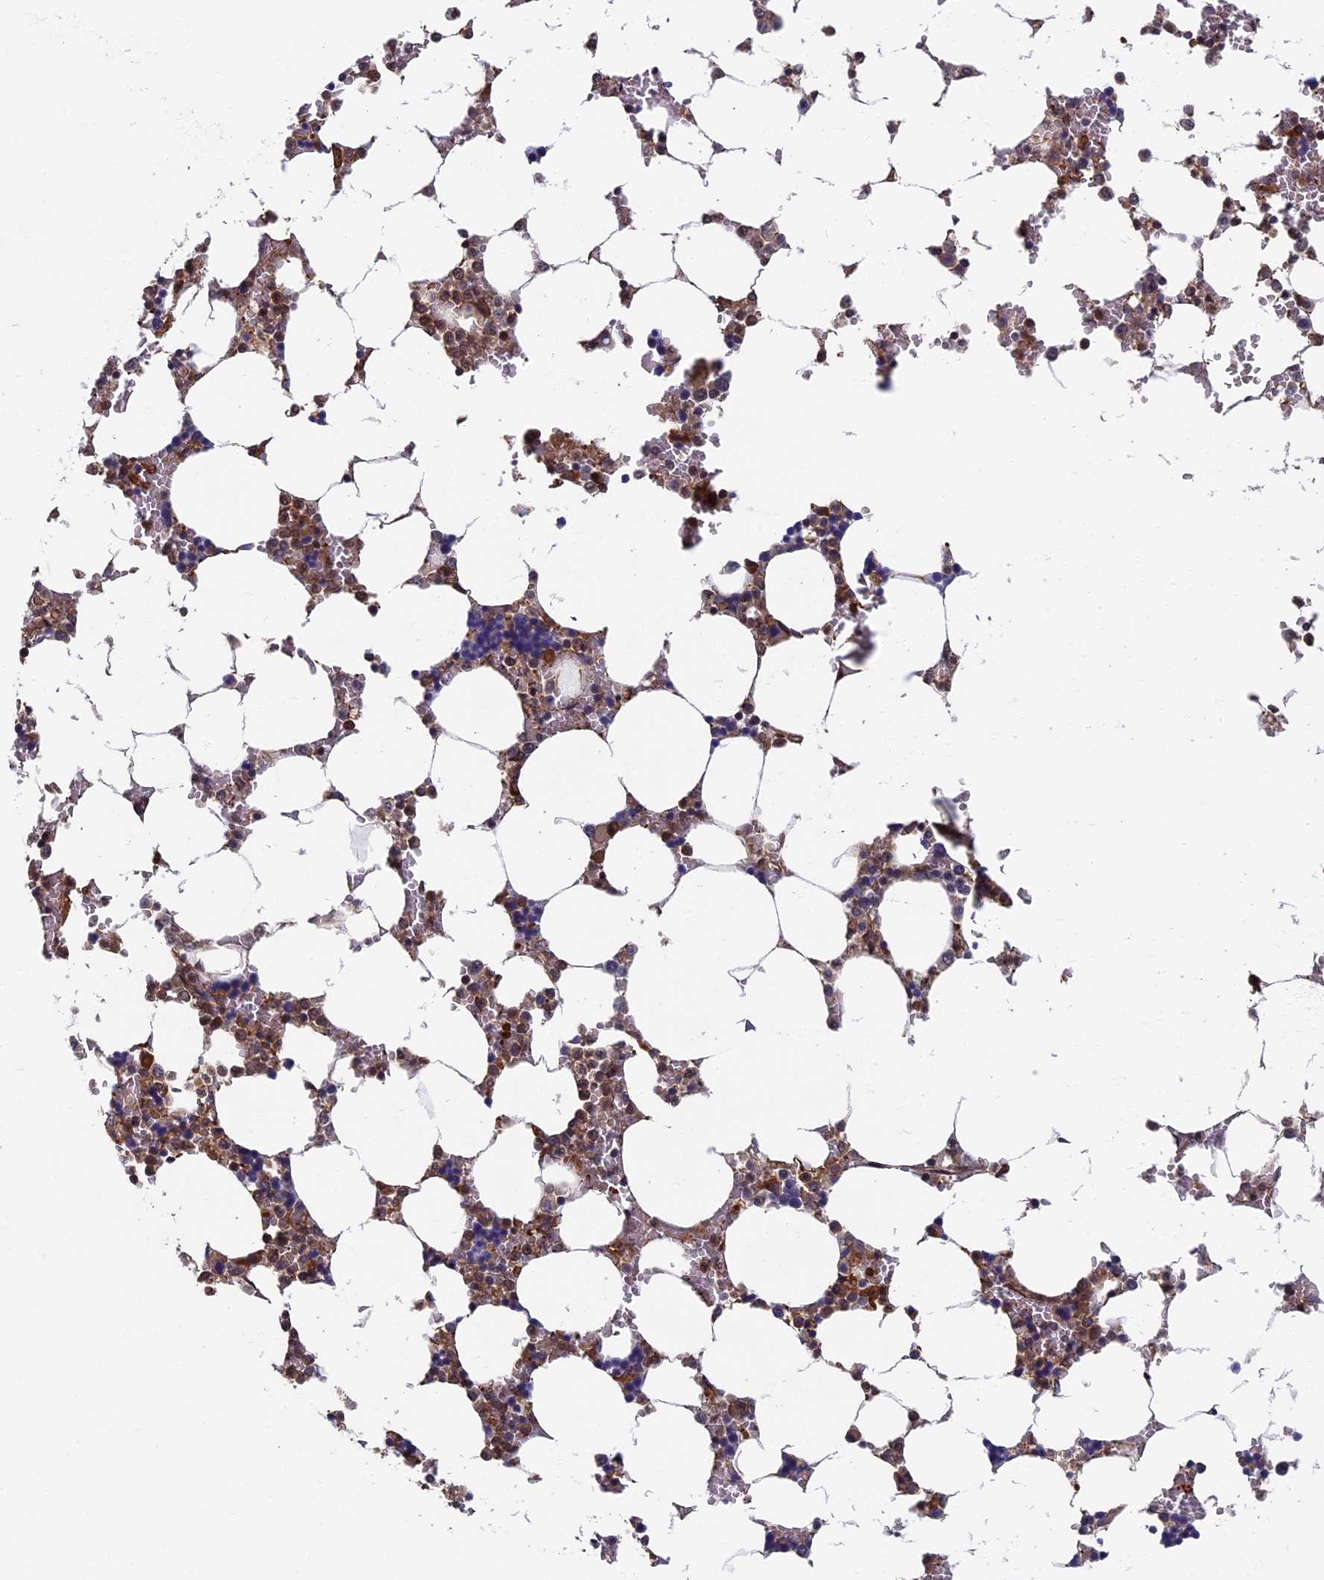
{"staining": {"intensity": "moderate", "quantity": "25%-75%", "location": "cytoplasmic/membranous,nuclear"}, "tissue": "bone marrow", "cell_type": "Hematopoietic cells", "image_type": "normal", "snomed": [{"axis": "morphology", "description": "Normal tissue, NOS"}, {"axis": "topography", "description": "Bone marrow"}], "caption": "Immunohistochemistry (DAB (3,3'-diaminobenzidine)) staining of normal bone marrow reveals moderate cytoplasmic/membranous,nuclear protein expression in approximately 25%-75% of hematopoietic cells.", "gene": "CTDP1", "patient": {"sex": "male", "age": 64}}